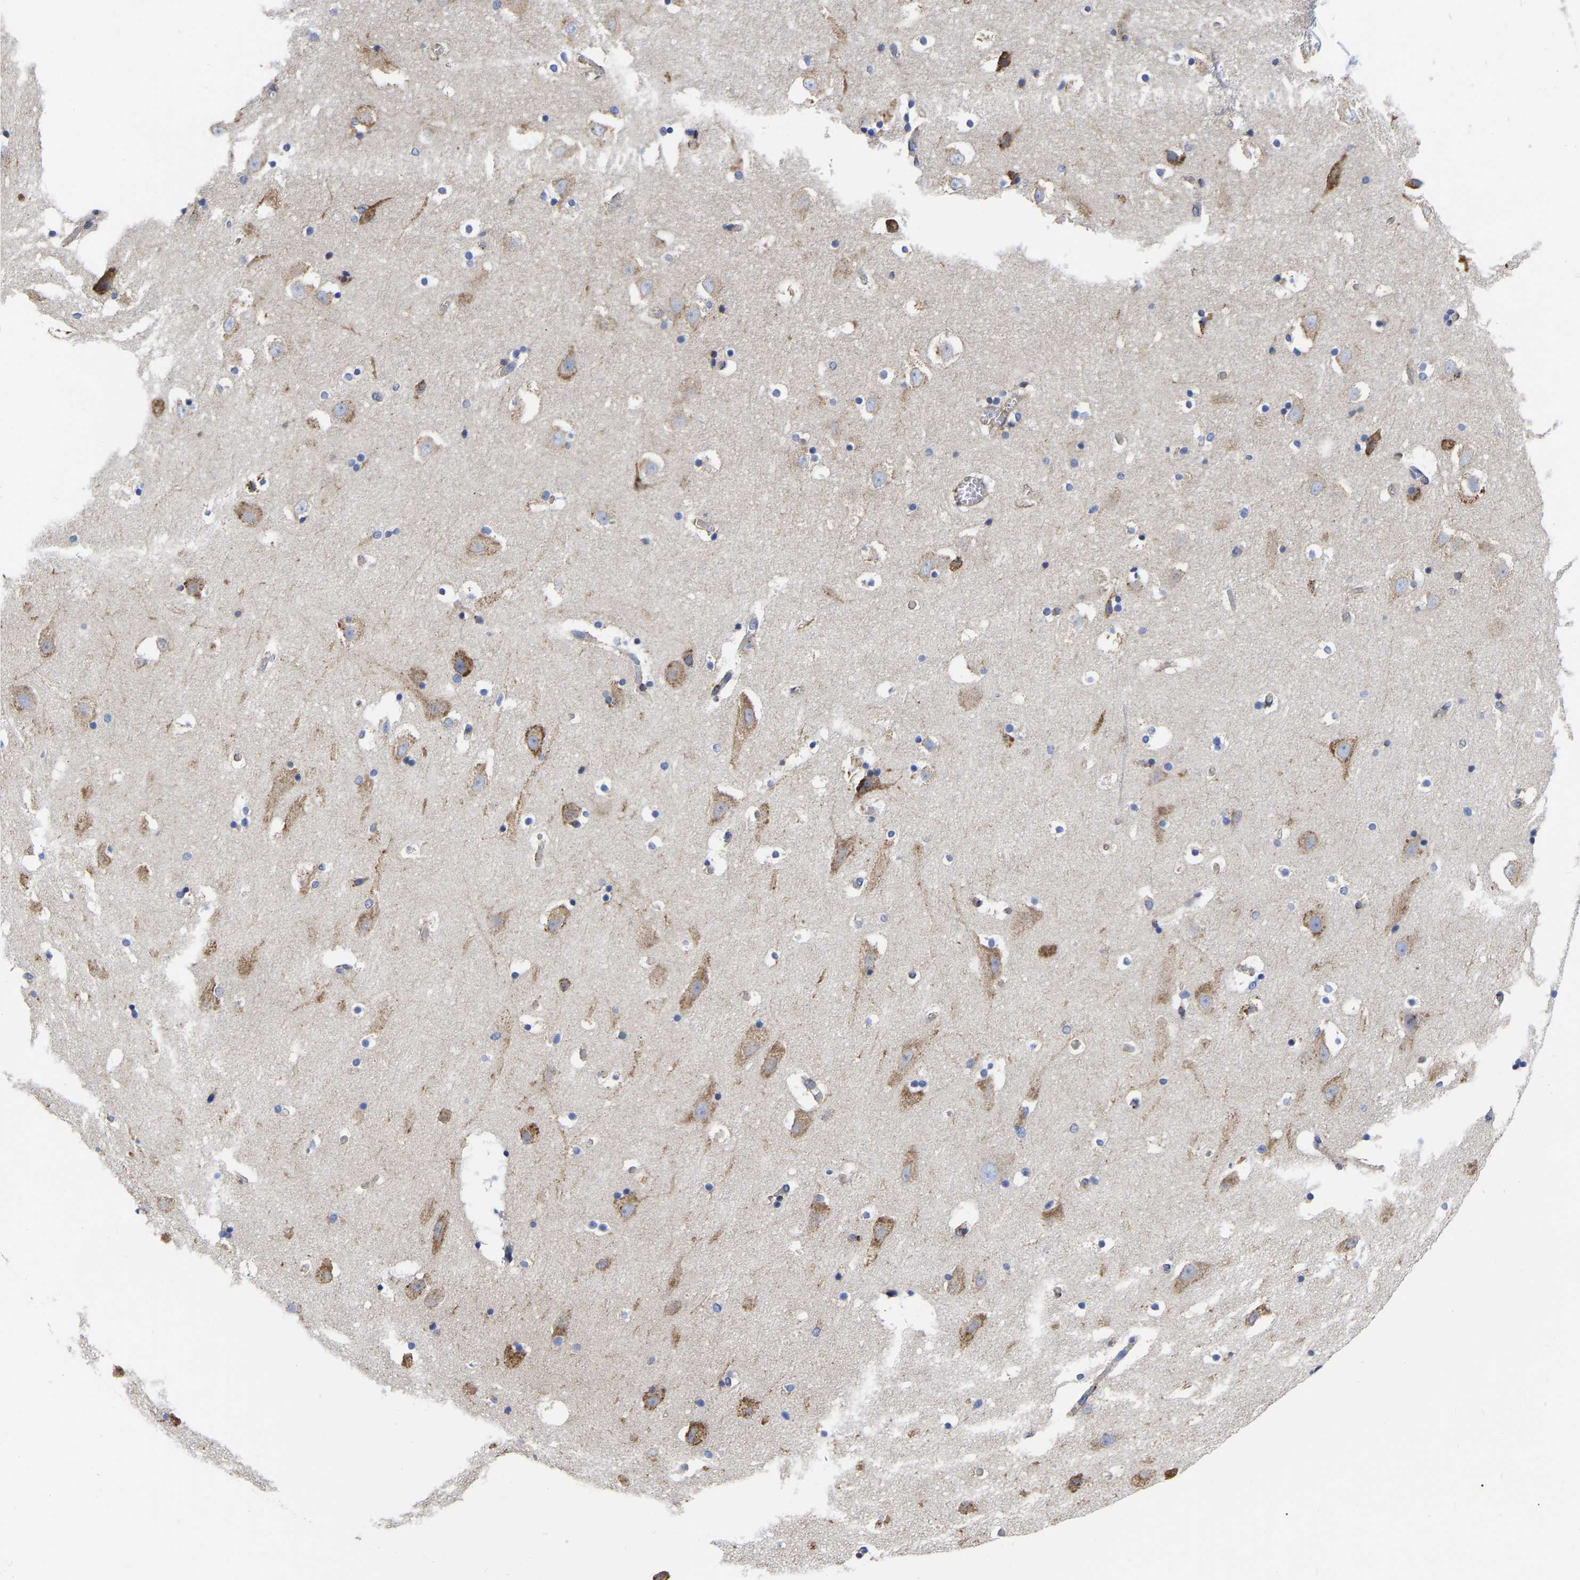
{"staining": {"intensity": "negative", "quantity": "none", "location": "none"}, "tissue": "hippocampus", "cell_type": "Glial cells", "image_type": "normal", "snomed": [{"axis": "morphology", "description": "Normal tissue, NOS"}, {"axis": "topography", "description": "Hippocampus"}], "caption": "IHC image of unremarkable hippocampus stained for a protein (brown), which reveals no staining in glial cells. Brightfield microscopy of immunohistochemistry stained with DAB (3,3'-diaminobenzidine) (brown) and hematoxylin (blue), captured at high magnification.", "gene": "CFAP298", "patient": {"sex": "male", "age": 45}}